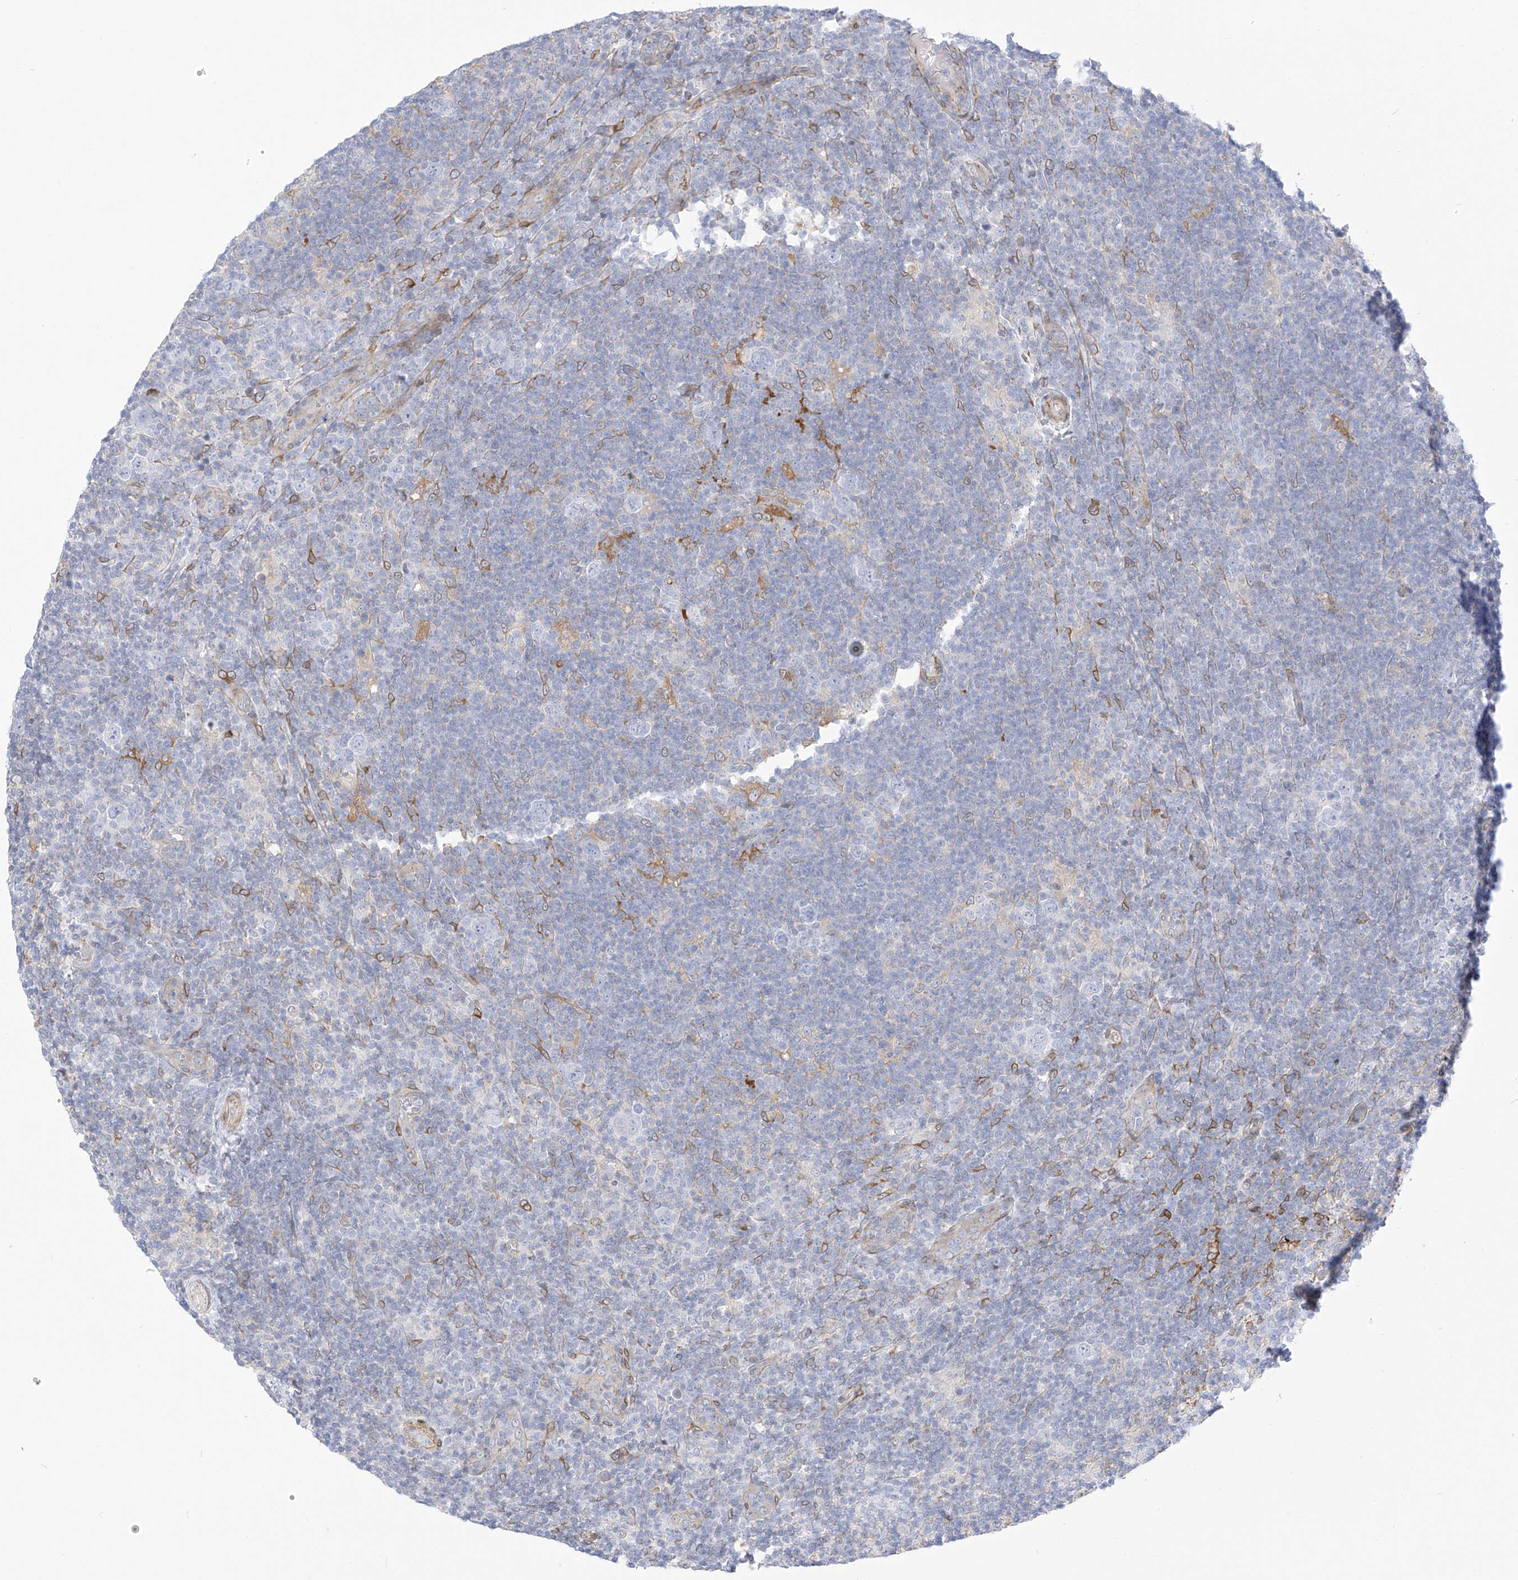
{"staining": {"intensity": "negative", "quantity": "none", "location": "none"}, "tissue": "lymphoma", "cell_type": "Tumor cells", "image_type": "cancer", "snomed": [{"axis": "morphology", "description": "Hodgkin's disease, NOS"}, {"axis": "topography", "description": "Lymph node"}], "caption": "Lymphoma was stained to show a protein in brown. There is no significant staining in tumor cells. (Stains: DAB (3,3'-diaminobenzidine) IHC with hematoxylin counter stain, Microscopy: brightfield microscopy at high magnification).", "gene": "PCYOX1", "patient": {"sex": "female", "age": 57}}